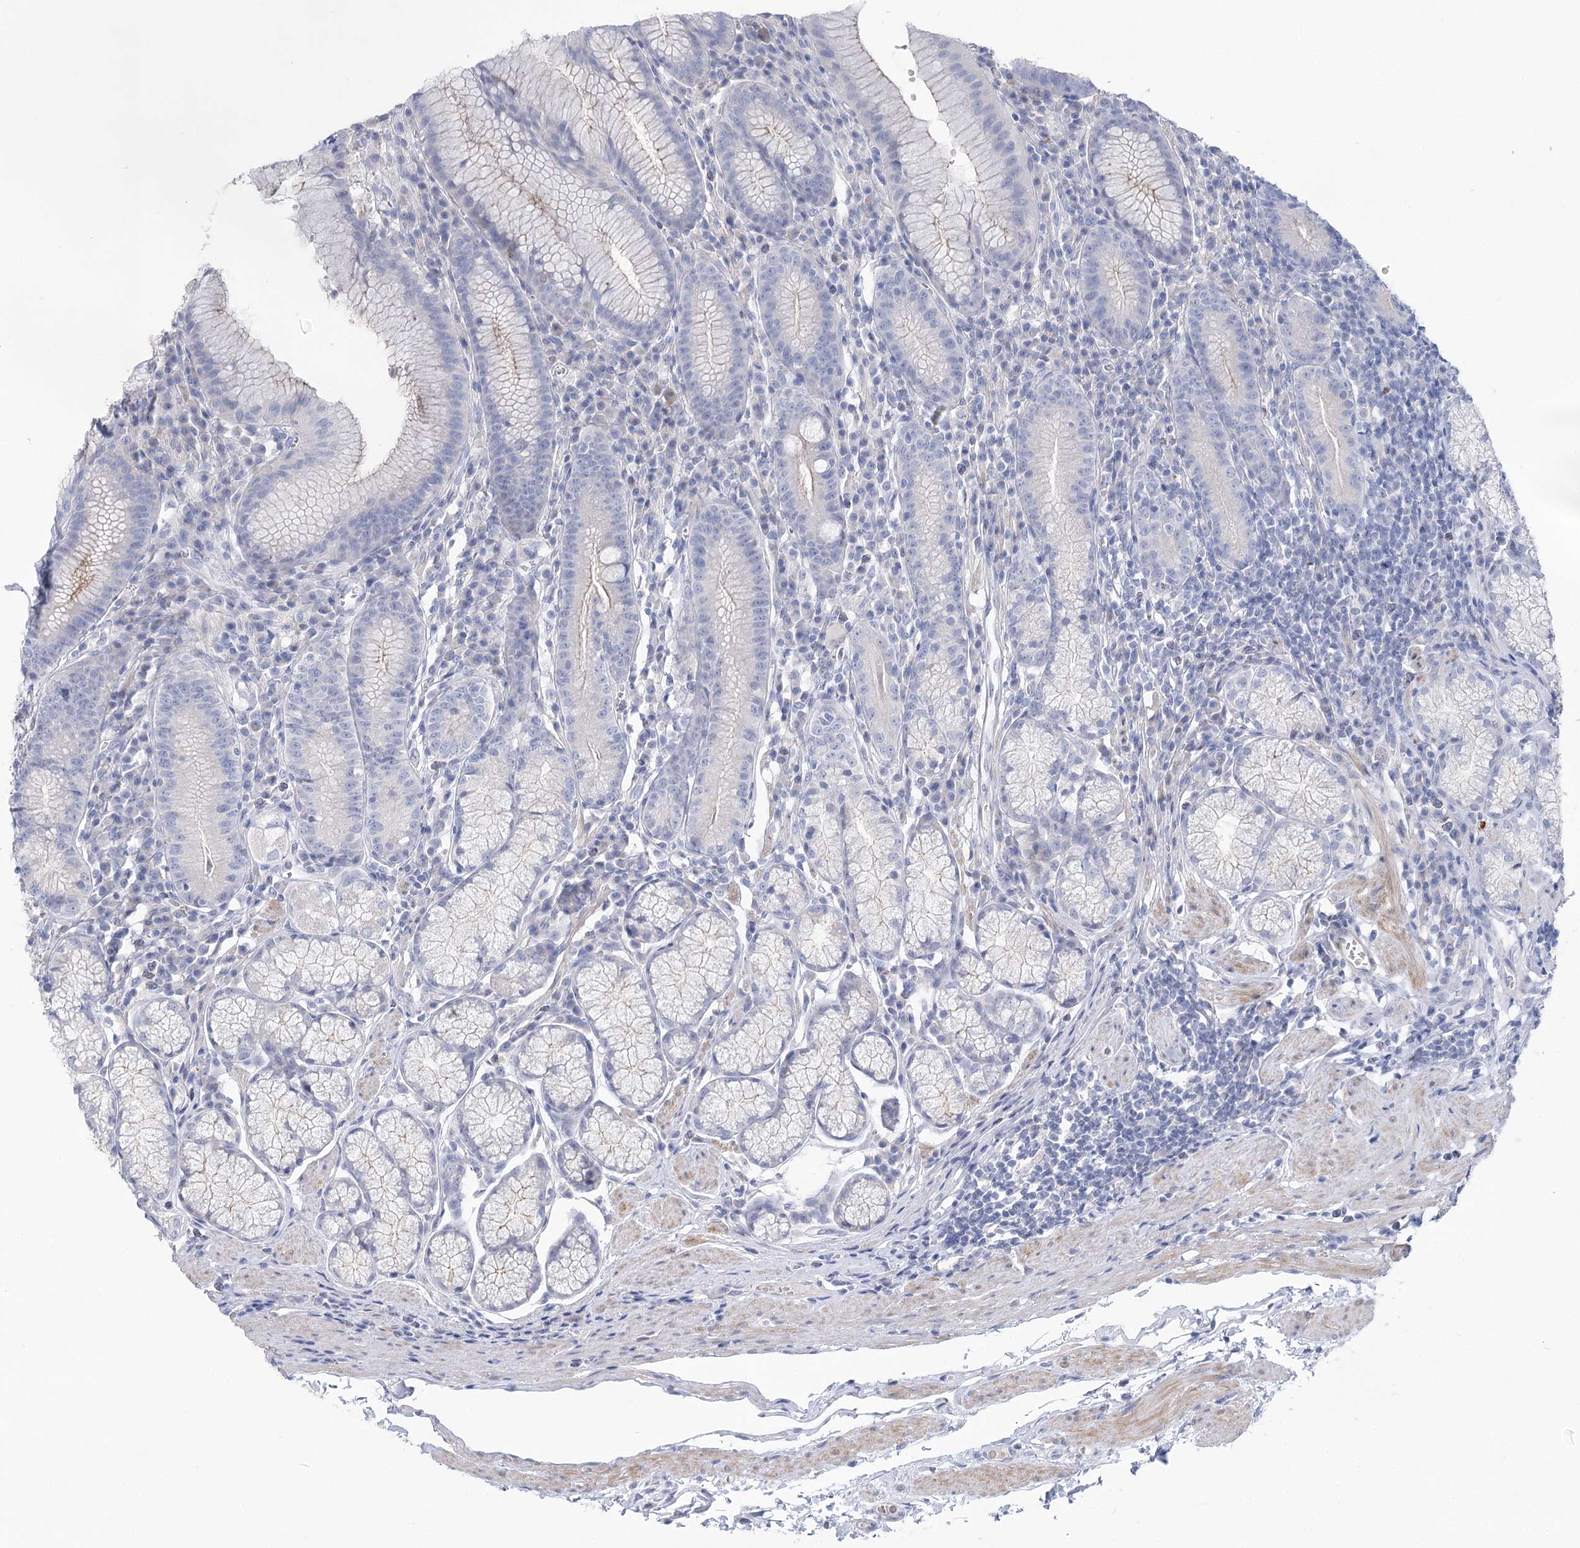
{"staining": {"intensity": "moderate", "quantity": "<25%", "location": "cytoplasmic/membranous"}, "tissue": "stomach", "cell_type": "Glandular cells", "image_type": "normal", "snomed": [{"axis": "morphology", "description": "Normal tissue, NOS"}, {"axis": "topography", "description": "Stomach"}], "caption": "Immunohistochemical staining of unremarkable human stomach reveals <25% levels of moderate cytoplasmic/membranous protein staining in approximately <25% of glandular cells. (IHC, brightfield microscopy, high magnification).", "gene": "WDR74", "patient": {"sex": "male", "age": 55}}